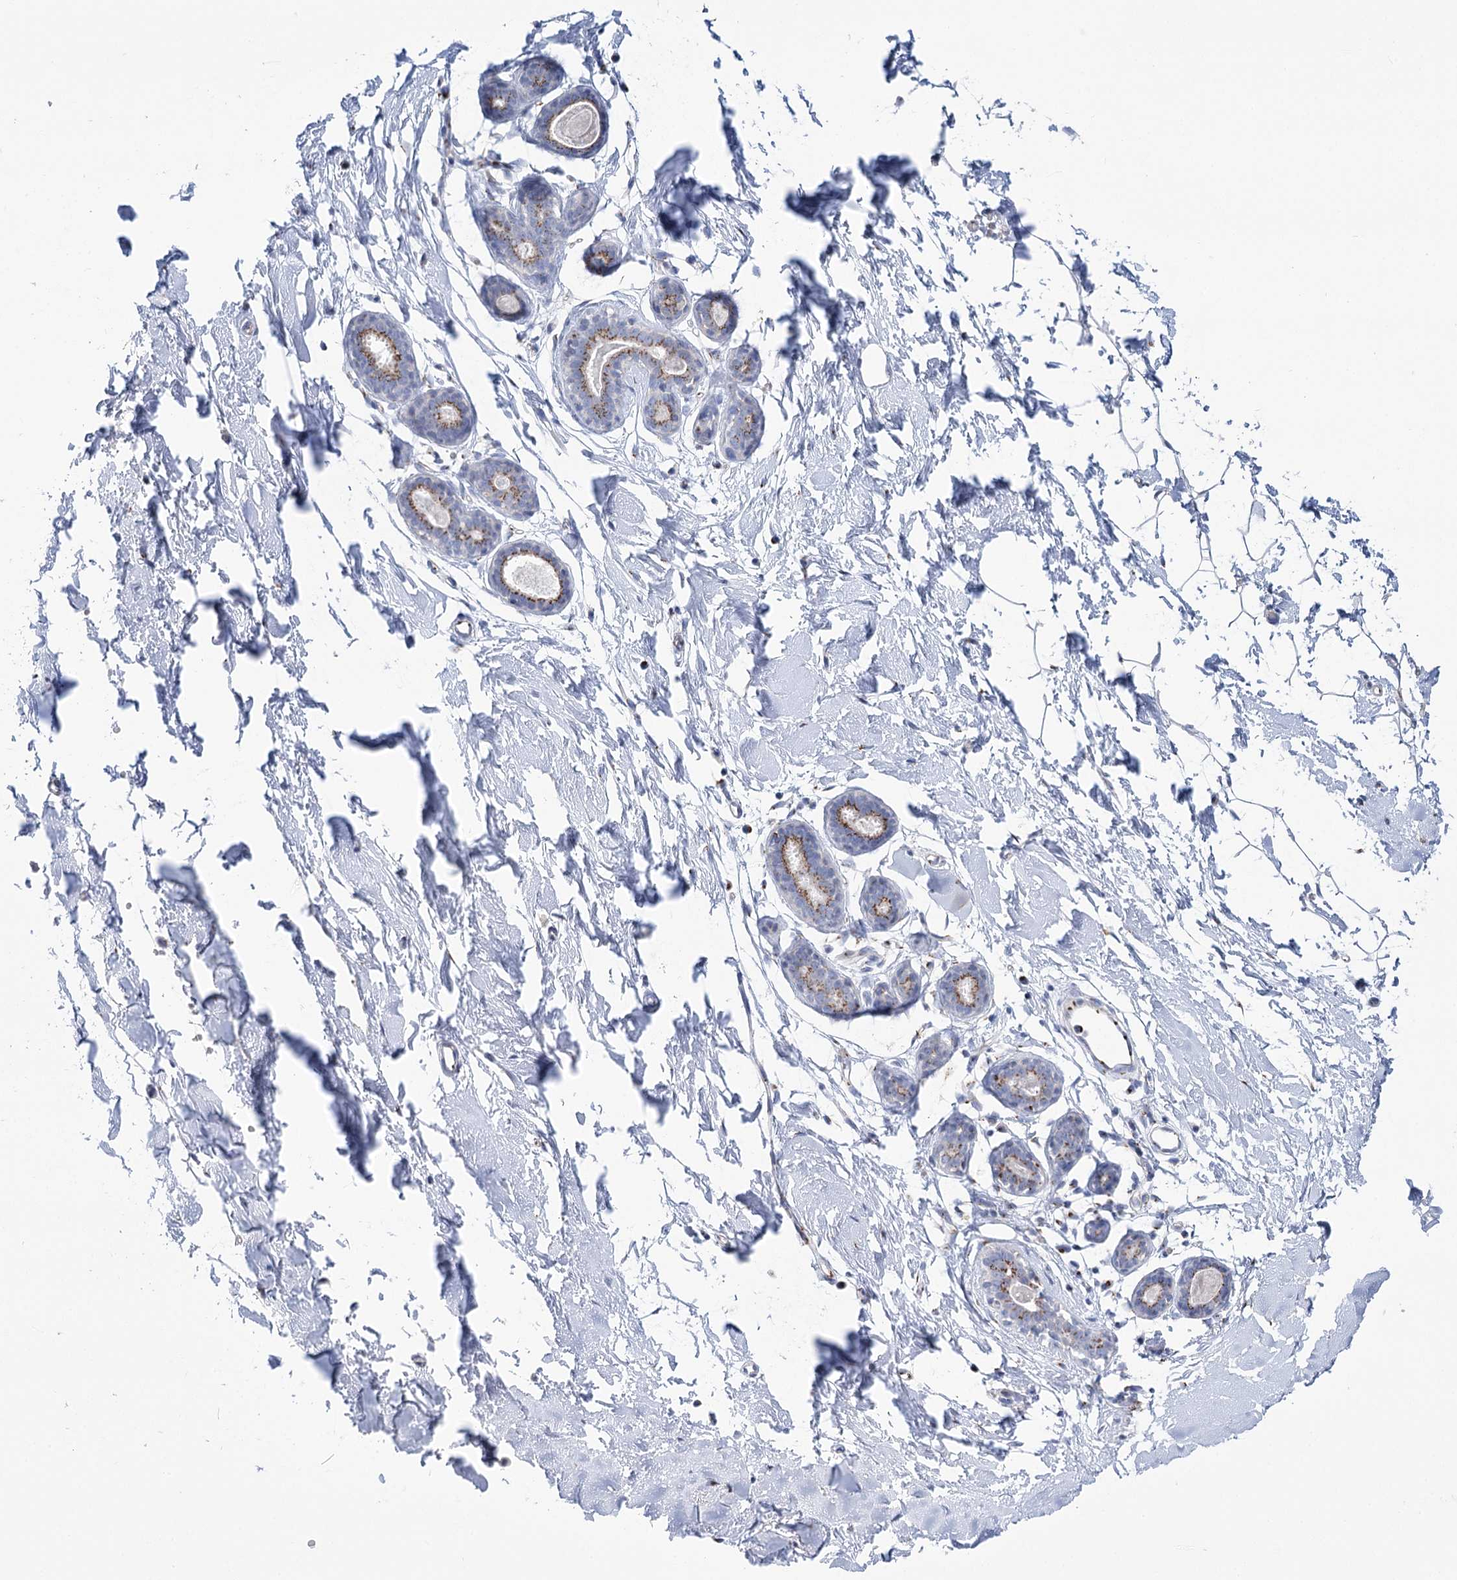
{"staining": {"intensity": "moderate", "quantity": "25%-75%", "location": "cytoplasmic/membranous"}, "tissue": "adipose tissue", "cell_type": "Adipocytes", "image_type": "normal", "snomed": [{"axis": "morphology", "description": "Normal tissue, NOS"}, {"axis": "topography", "description": "Breast"}], "caption": "Immunohistochemical staining of benign adipose tissue exhibits moderate cytoplasmic/membranous protein positivity in approximately 25%-75% of adipocytes.", "gene": "TMEM165", "patient": {"sex": "female", "age": 23}}